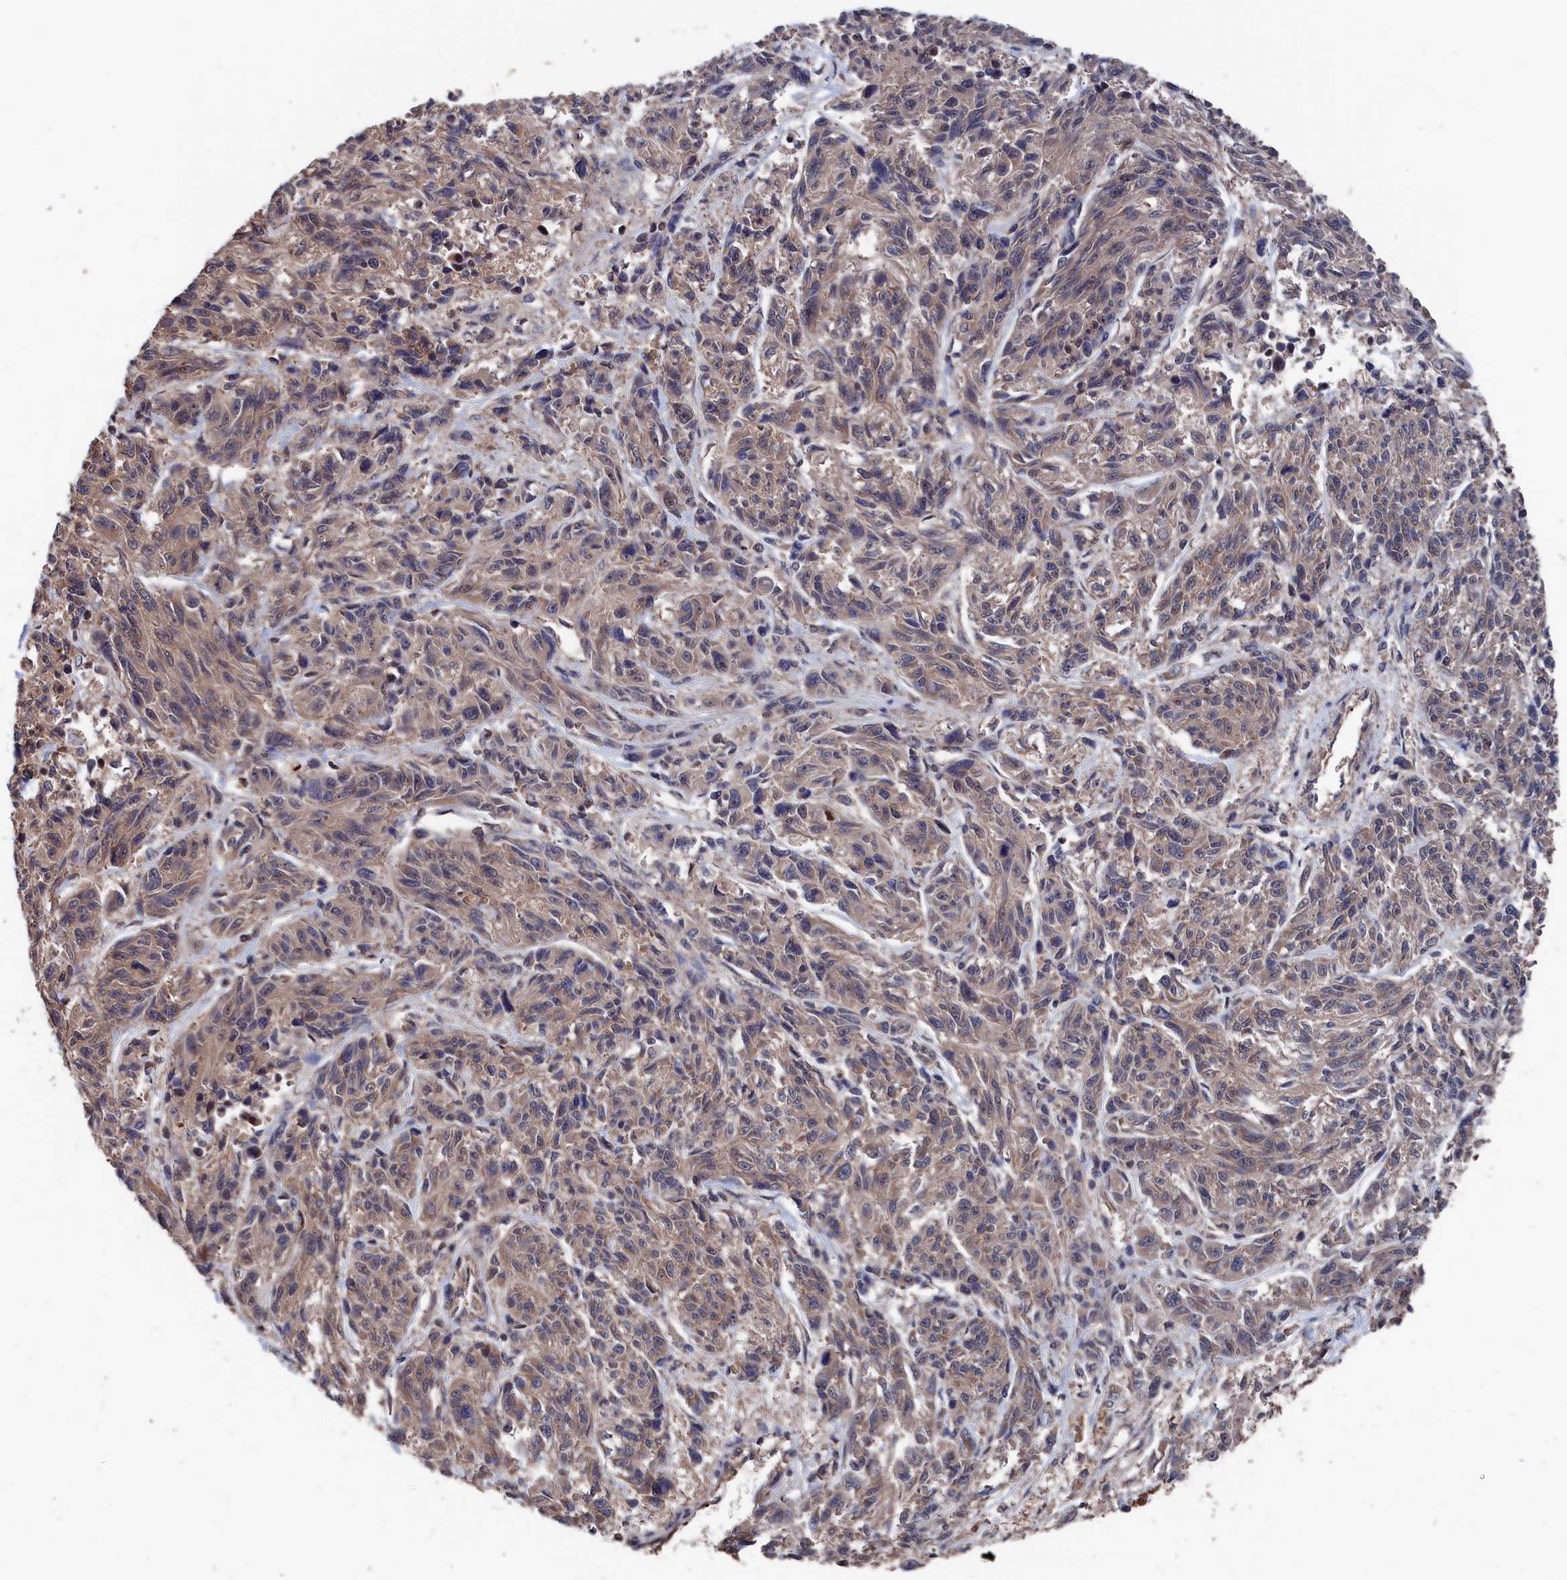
{"staining": {"intensity": "weak", "quantity": "25%-75%", "location": "cytoplasmic/membranous"}, "tissue": "melanoma", "cell_type": "Tumor cells", "image_type": "cancer", "snomed": [{"axis": "morphology", "description": "Malignant melanoma, NOS"}, {"axis": "topography", "description": "Skin"}], "caption": "Malignant melanoma stained with DAB (3,3'-diaminobenzidine) immunohistochemistry displays low levels of weak cytoplasmic/membranous expression in approximately 25%-75% of tumor cells.", "gene": "PDE12", "patient": {"sex": "male", "age": 53}}